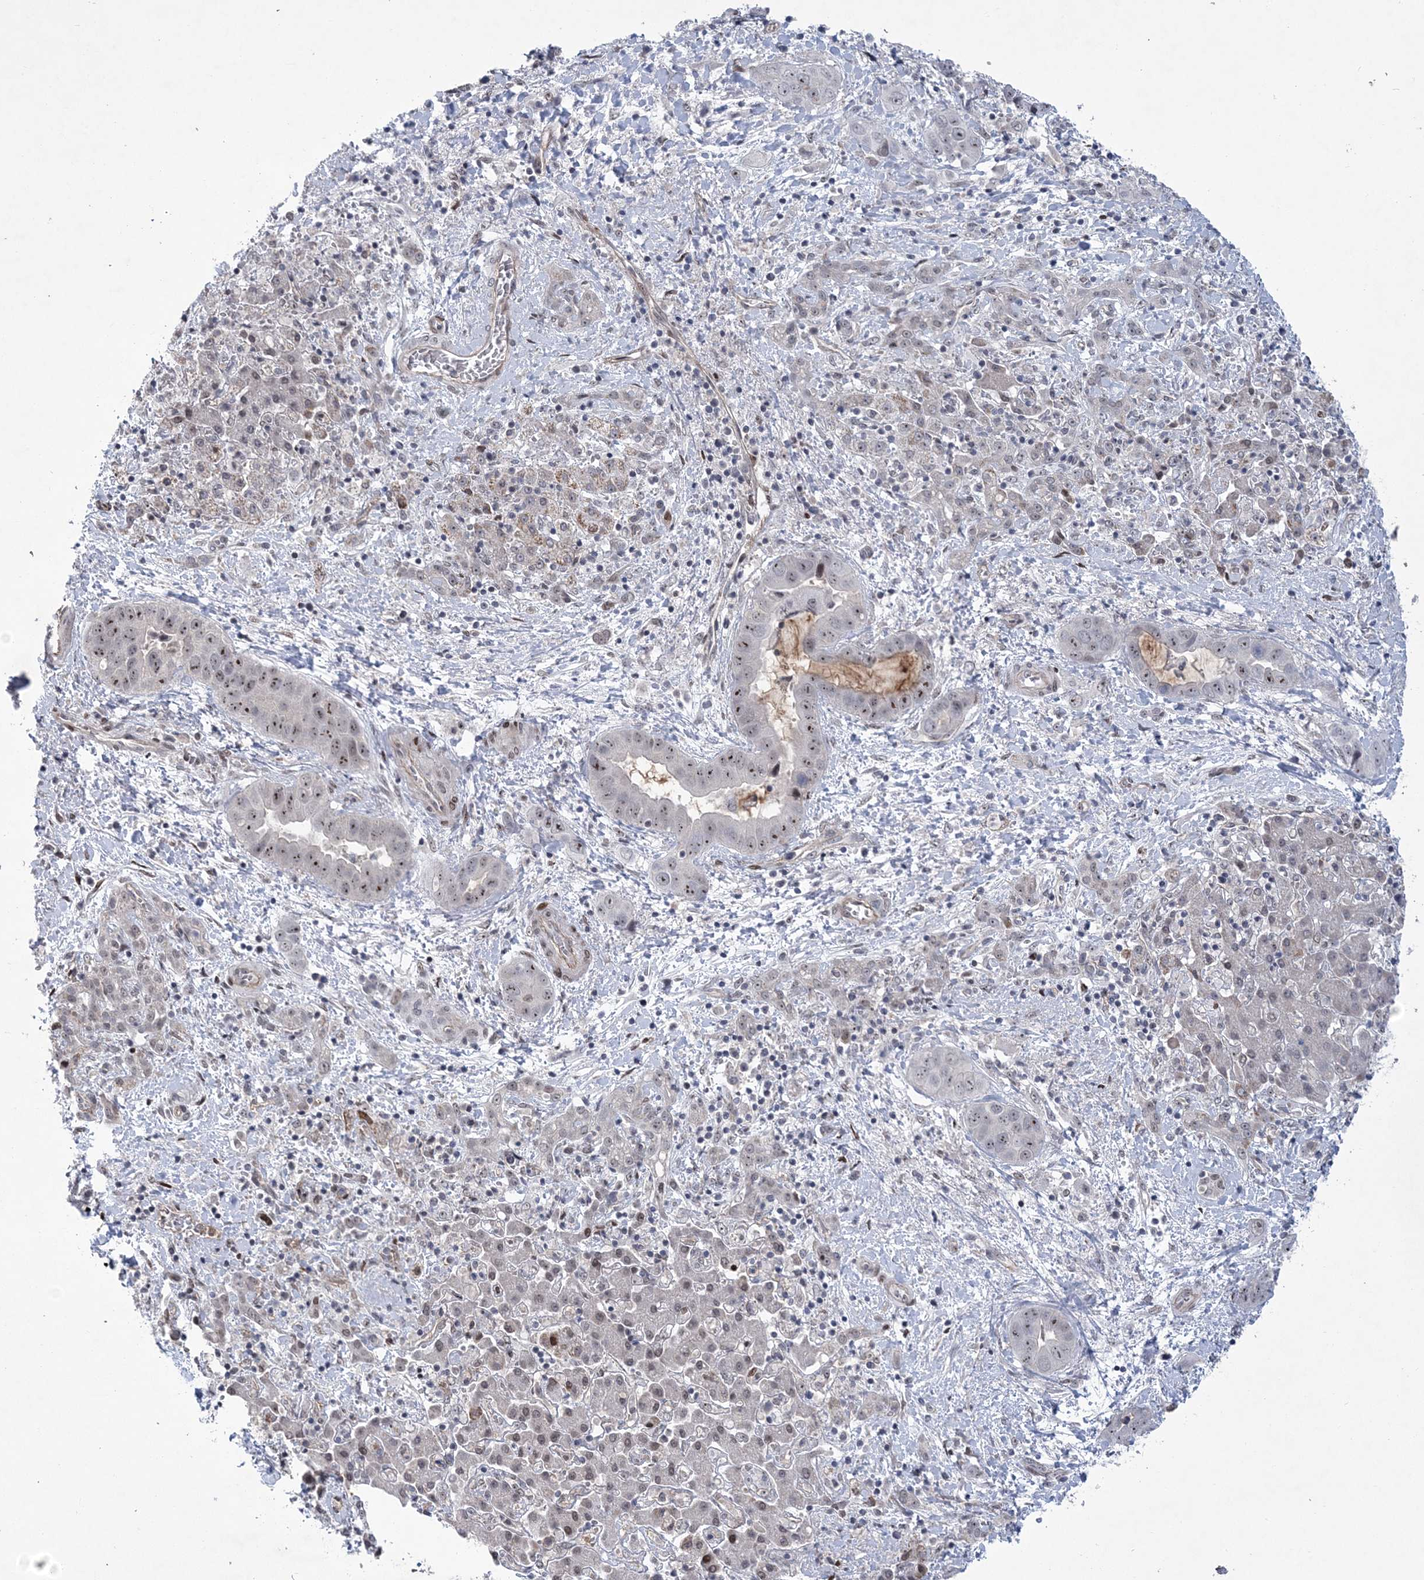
{"staining": {"intensity": "negative", "quantity": "none", "location": "none"}, "tissue": "liver cancer", "cell_type": "Tumor cells", "image_type": "cancer", "snomed": [{"axis": "morphology", "description": "Cholangiocarcinoma"}, {"axis": "topography", "description": "Liver"}], "caption": "Immunohistochemistry (IHC) of liver cholangiocarcinoma shows no positivity in tumor cells.", "gene": "HOMEZ", "patient": {"sex": "female", "age": 52}}